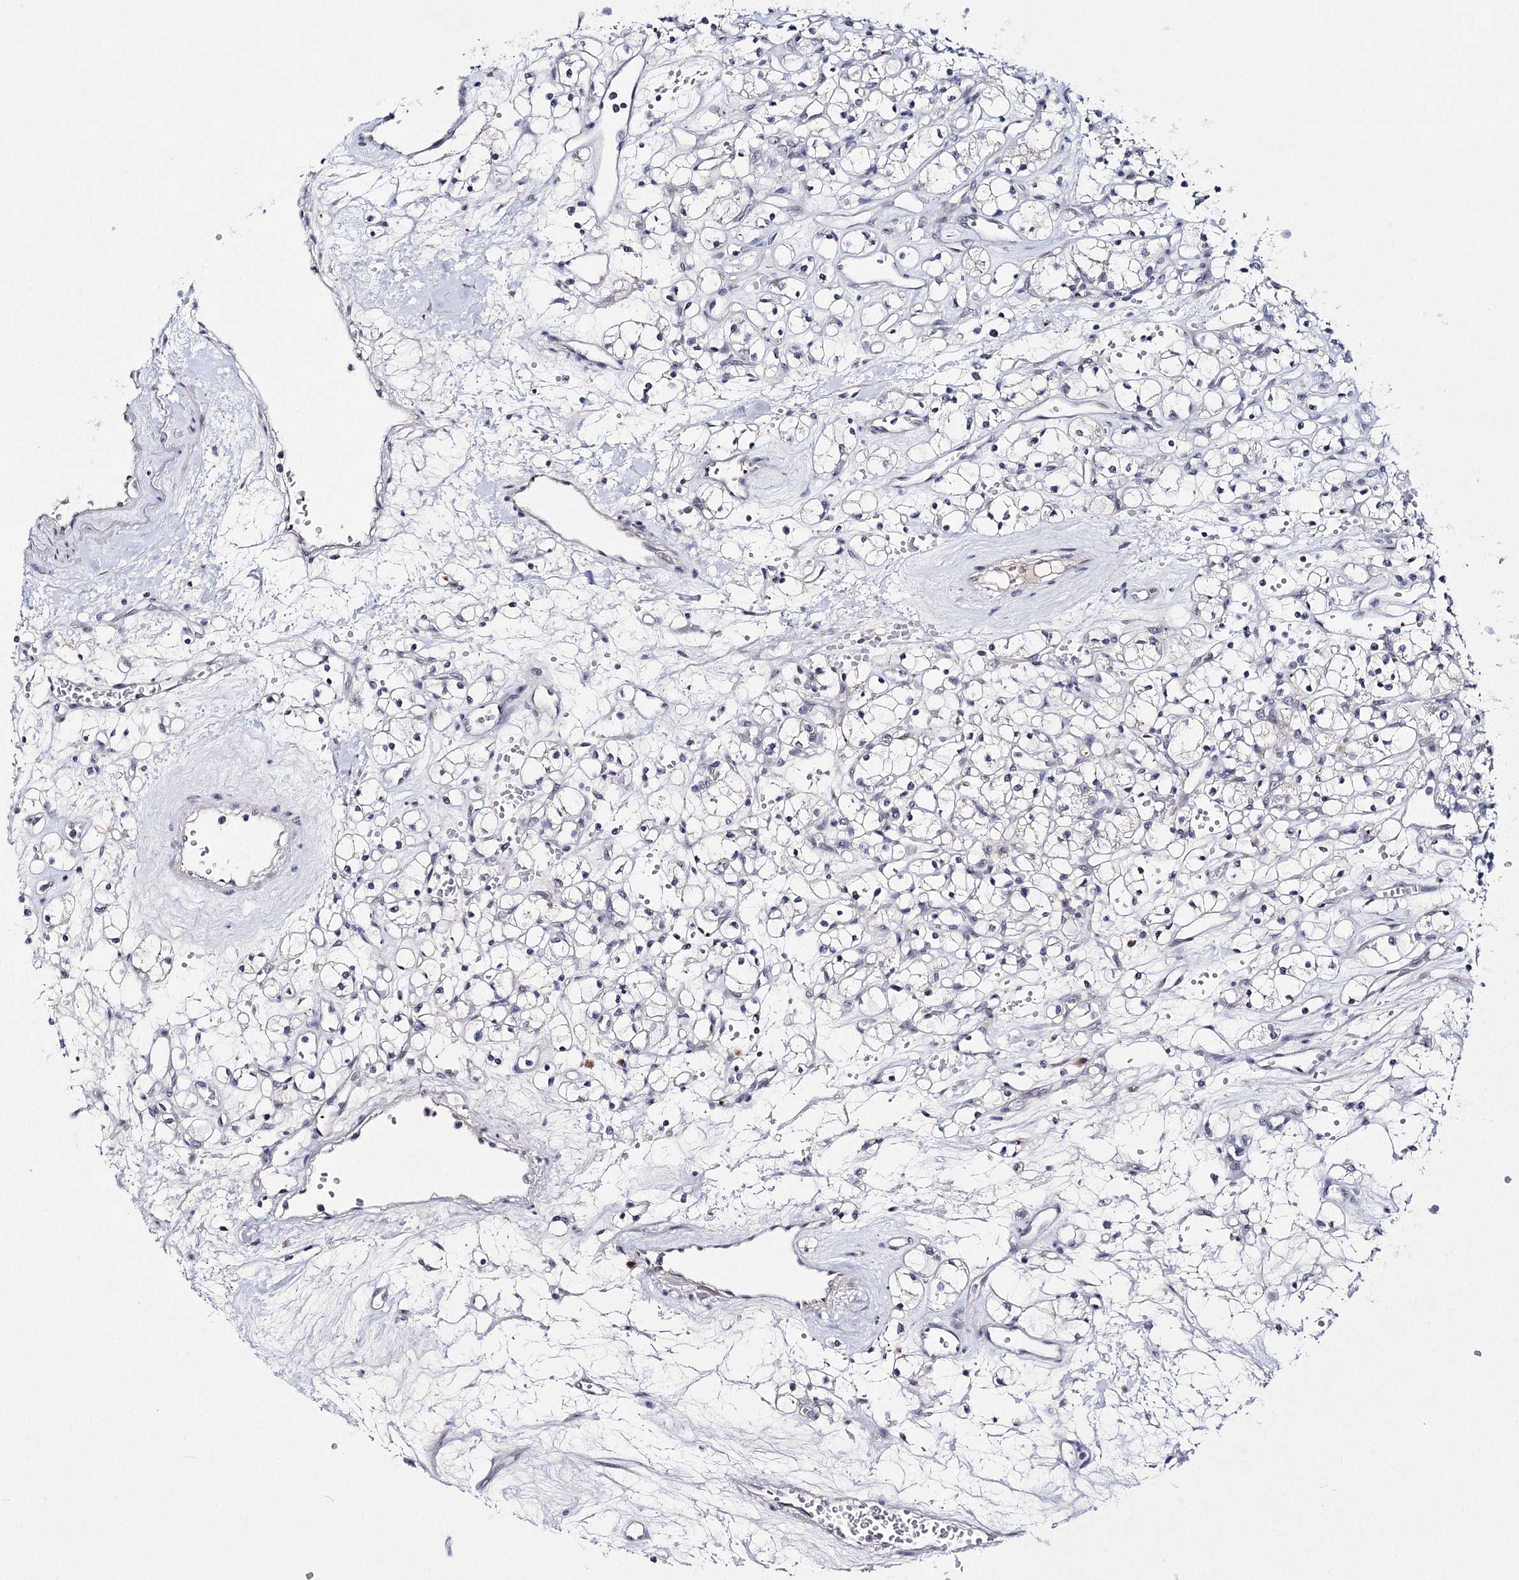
{"staining": {"intensity": "negative", "quantity": "none", "location": "none"}, "tissue": "renal cancer", "cell_type": "Tumor cells", "image_type": "cancer", "snomed": [{"axis": "morphology", "description": "Adenocarcinoma, NOS"}, {"axis": "topography", "description": "Kidney"}], "caption": "The immunohistochemistry micrograph has no significant positivity in tumor cells of renal cancer tissue. The staining was performed using DAB (3,3'-diaminobenzidine) to visualize the protein expression in brown, while the nuclei were stained in blue with hematoxylin (Magnification: 20x).", "gene": "MYOZ2", "patient": {"sex": "female", "age": 59}}